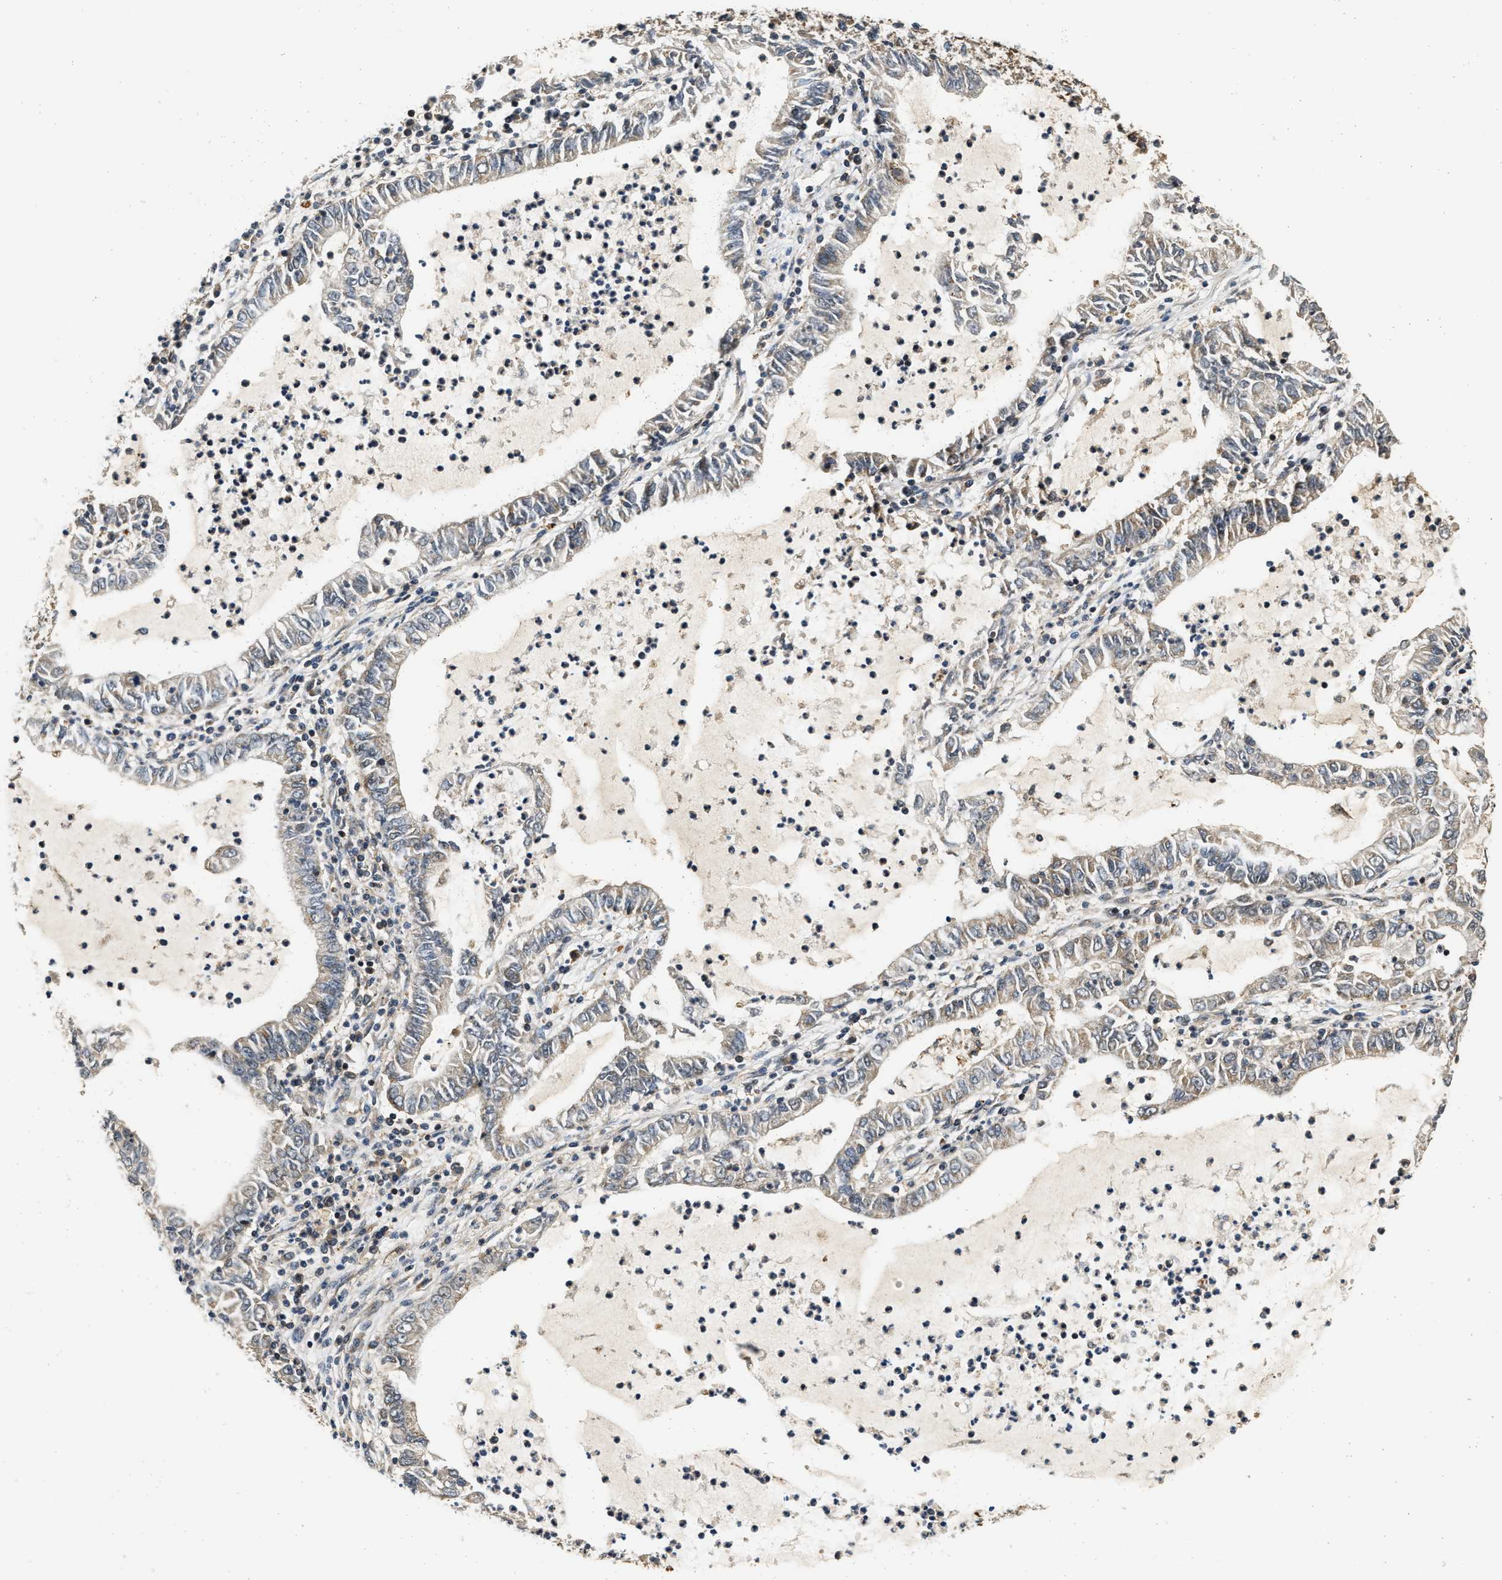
{"staining": {"intensity": "weak", "quantity": "25%-75%", "location": "cytoplasmic/membranous"}, "tissue": "lung cancer", "cell_type": "Tumor cells", "image_type": "cancer", "snomed": [{"axis": "morphology", "description": "Adenocarcinoma, NOS"}, {"axis": "topography", "description": "Lung"}], "caption": "Immunohistochemical staining of adenocarcinoma (lung) exhibits low levels of weak cytoplasmic/membranous positivity in approximately 25%-75% of tumor cells.", "gene": "EXTL2", "patient": {"sex": "female", "age": 51}}